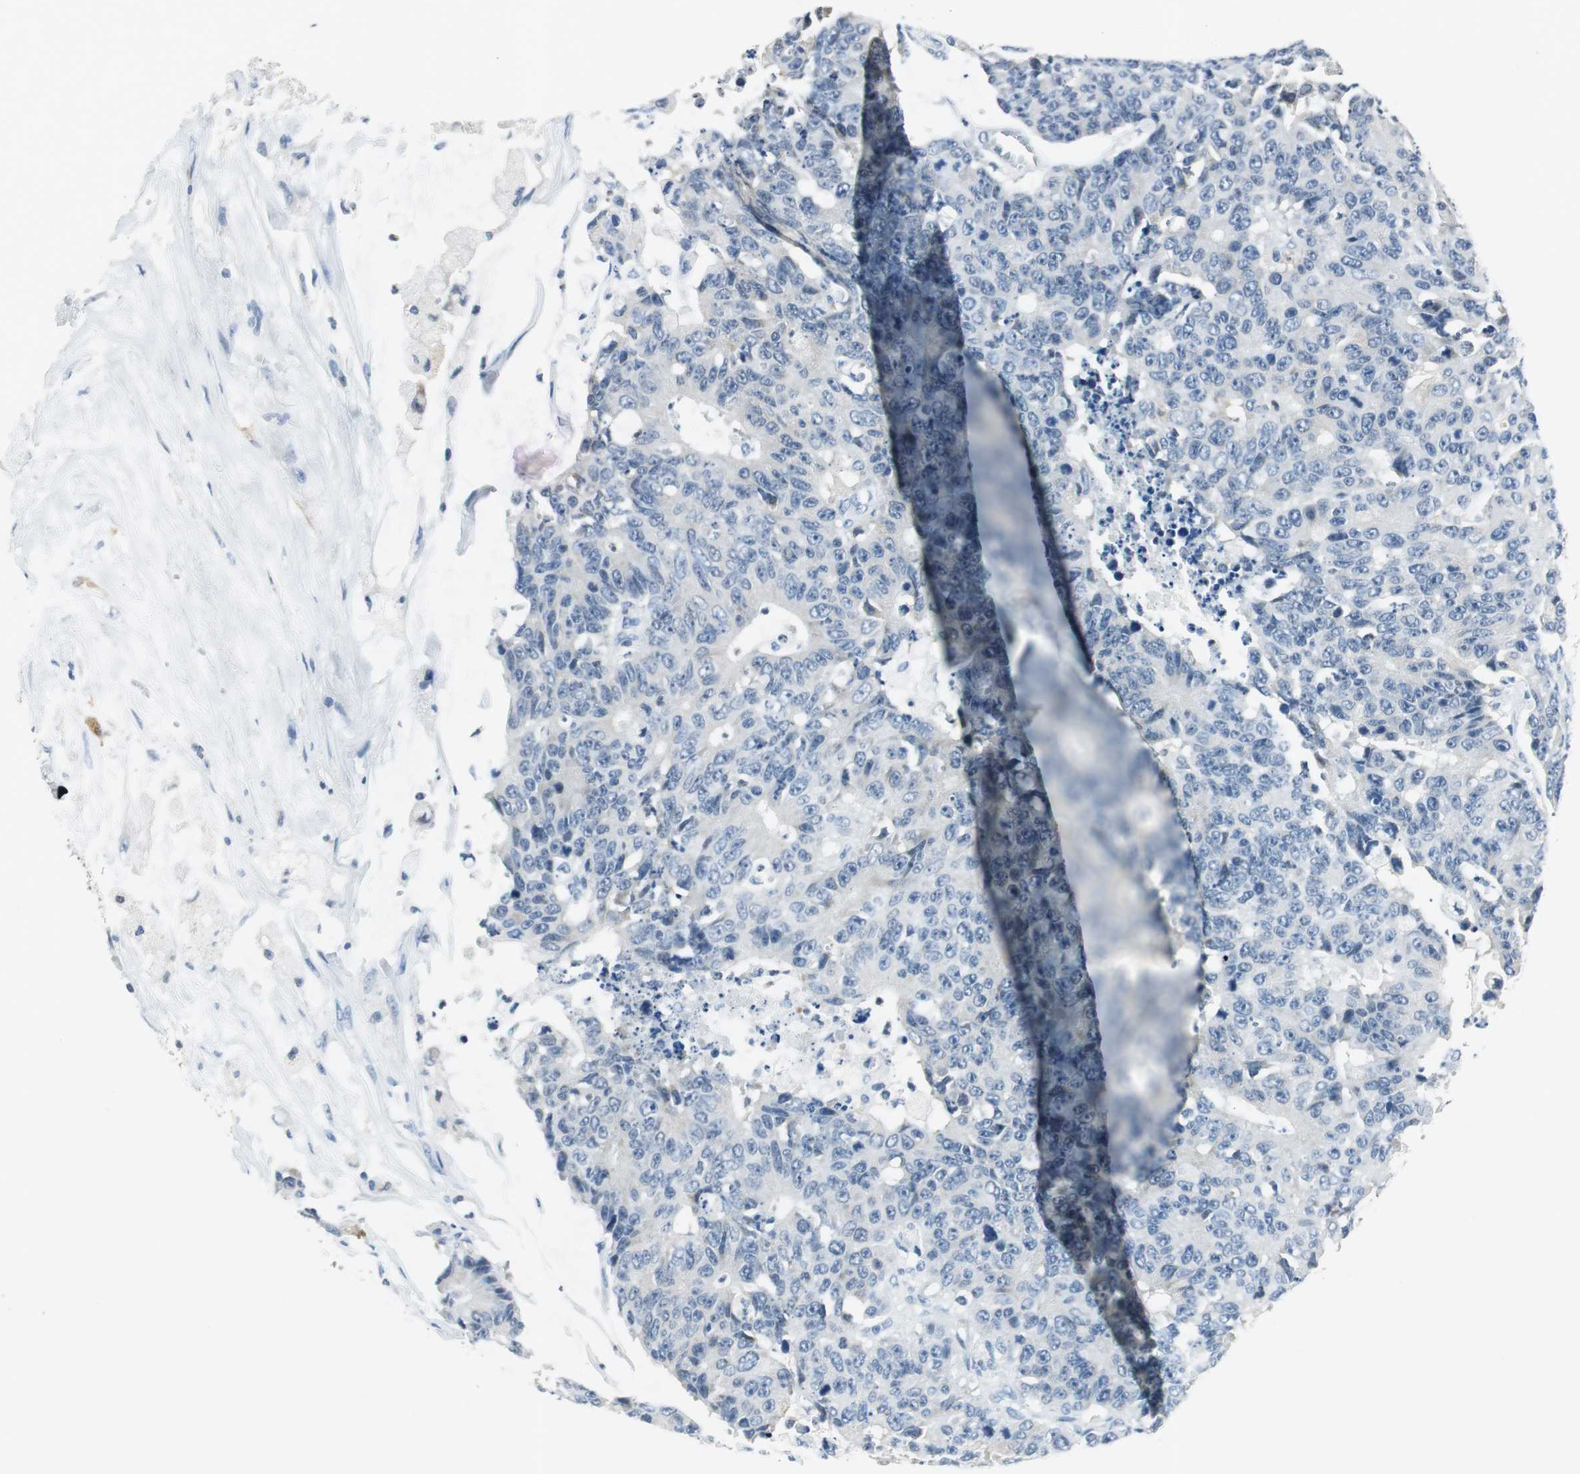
{"staining": {"intensity": "negative", "quantity": "none", "location": "none"}, "tissue": "colorectal cancer", "cell_type": "Tumor cells", "image_type": "cancer", "snomed": [{"axis": "morphology", "description": "Adenocarcinoma, NOS"}, {"axis": "topography", "description": "Colon"}], "caption": "An image of colorectal adenocarcinoma stained for a protein displays no brown staining in tumor cells.", "gene": "ME1", "patient": {"sex": "female", "age": 86}}